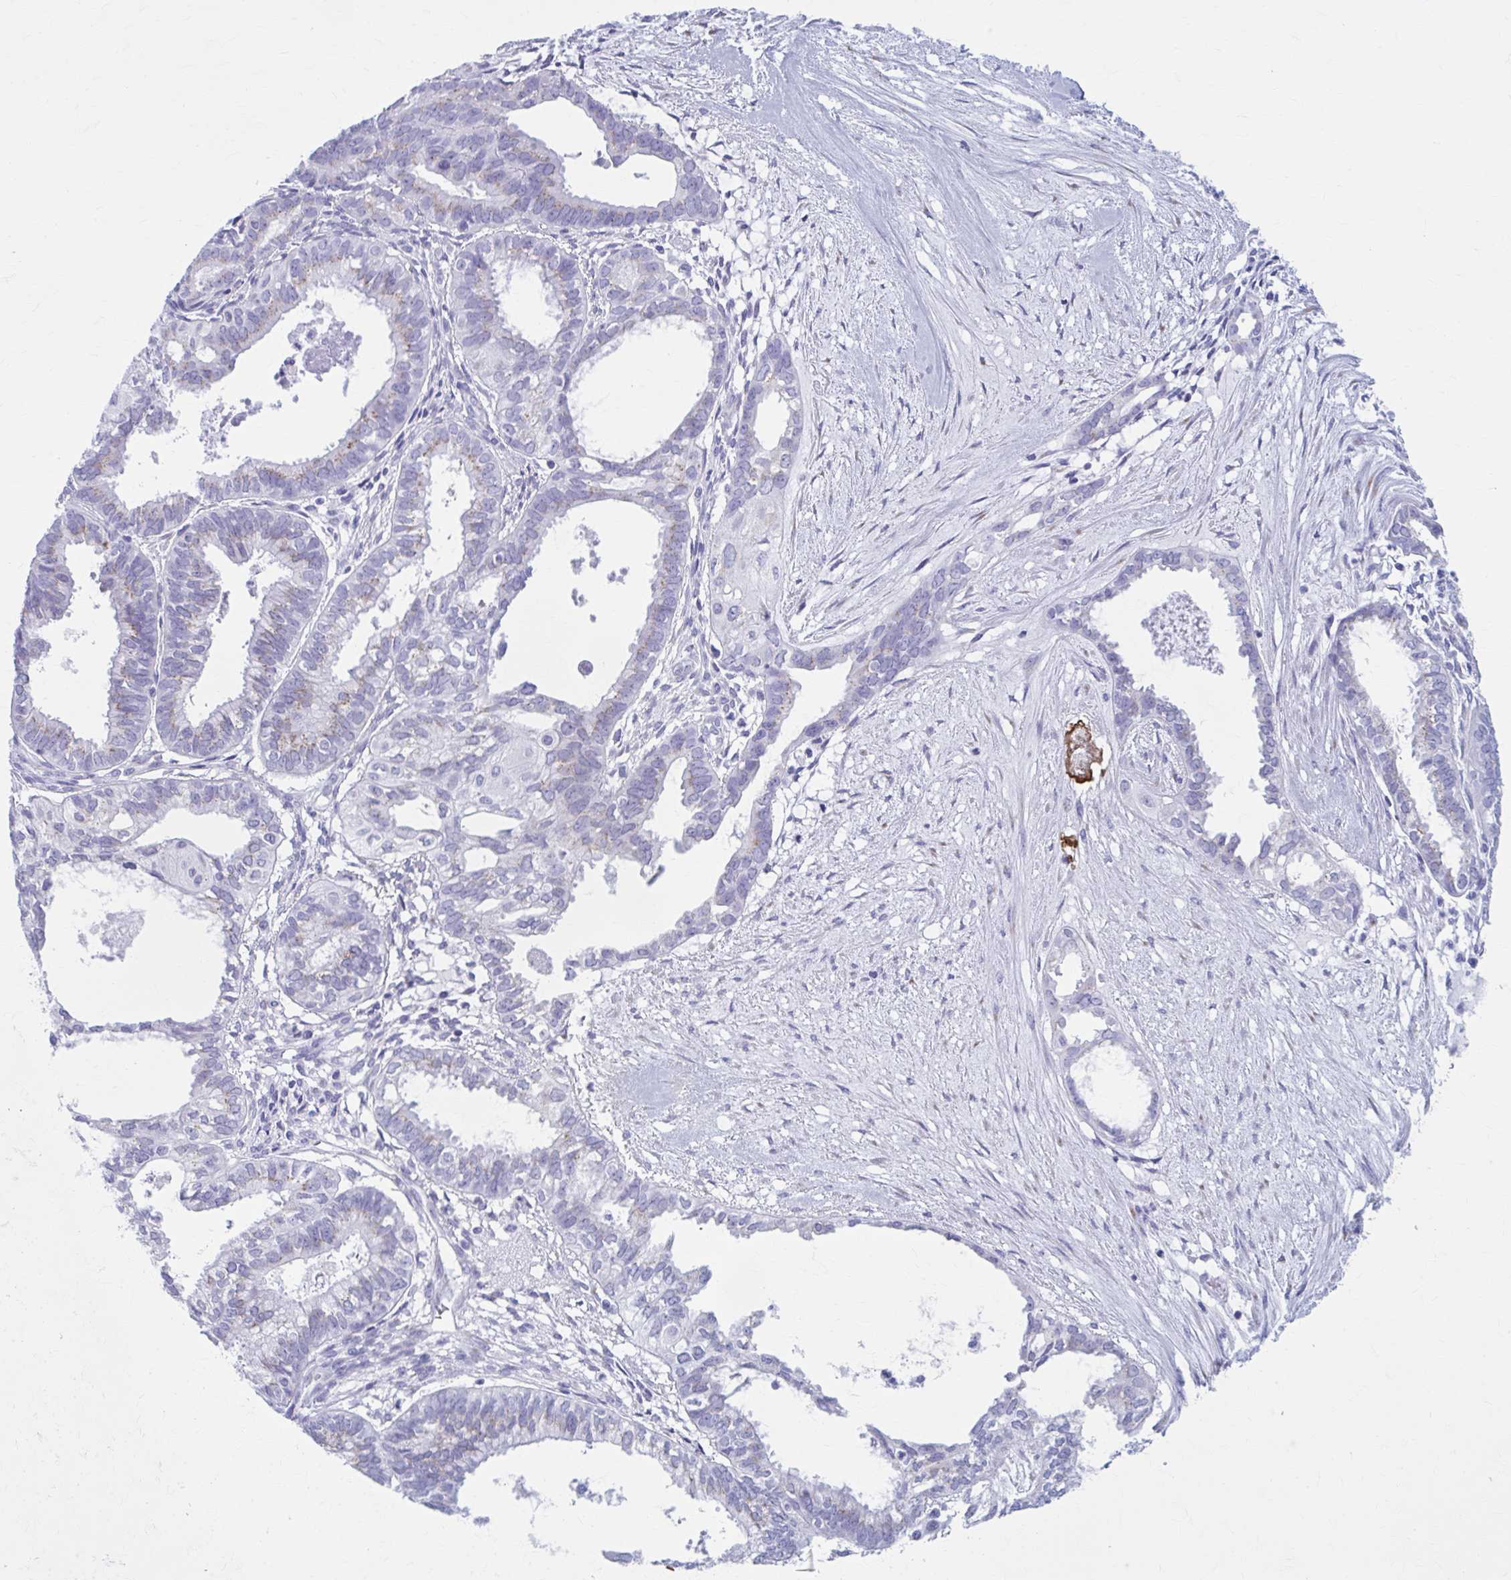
{"staining": {"intensity": "weak", "quantity": "25%-75%", "location": "cytoplasmic/membranous"}, "tissue": "ovarian cancer", "cell_type": "Tumor cells", "image_type": "cancer", "snomed": [{"axis": "morphology", "description": "Carcinoma, endometroid"}, {"axis": "topography", "description": "Ovary"}], "caption": "An image of human ovarian cancer stained for a protein exhibits weak cytoplasmic/membranous brown staining in tumor cells.", "gene": "KCNE2", "patient": {"sex": "female", "age": 64}}